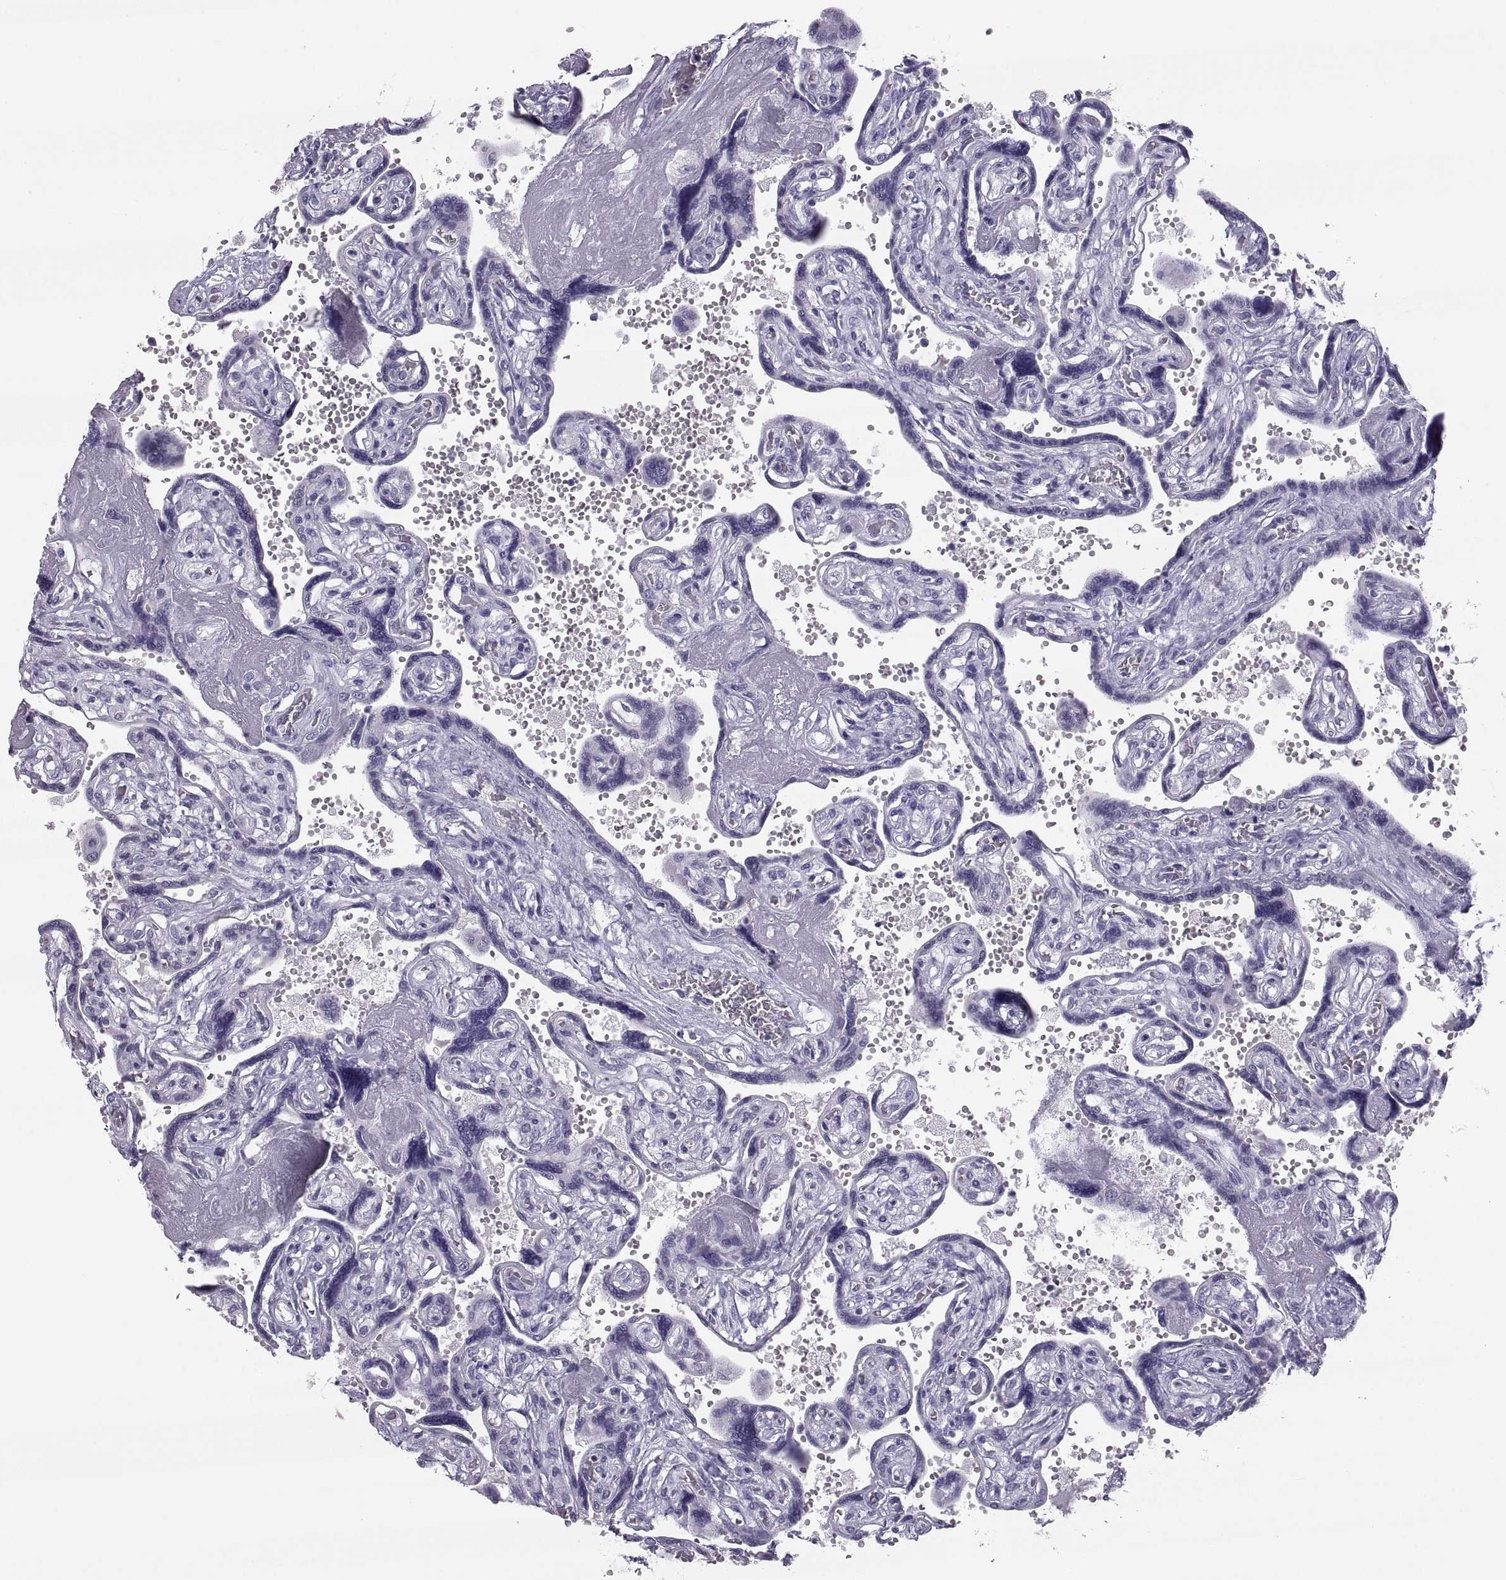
{"staining": {"intensity": "negative", "quantity": "none", "location": "none"}, "tissue": "placenta", "cell_type": "Decidual cells", "image_type": "normal", "snomed": [{"axis": "morphology", "description": "Normal tissue, NOS"}, {"axis": "topography", "description": "Placenta"}], "caption": "Normal placenta was stained to show a protein in brown. There is no significant positivity in decidual cells.", "gene": "PCSK1N", "patient": {"sex": "female", "age": 32}}